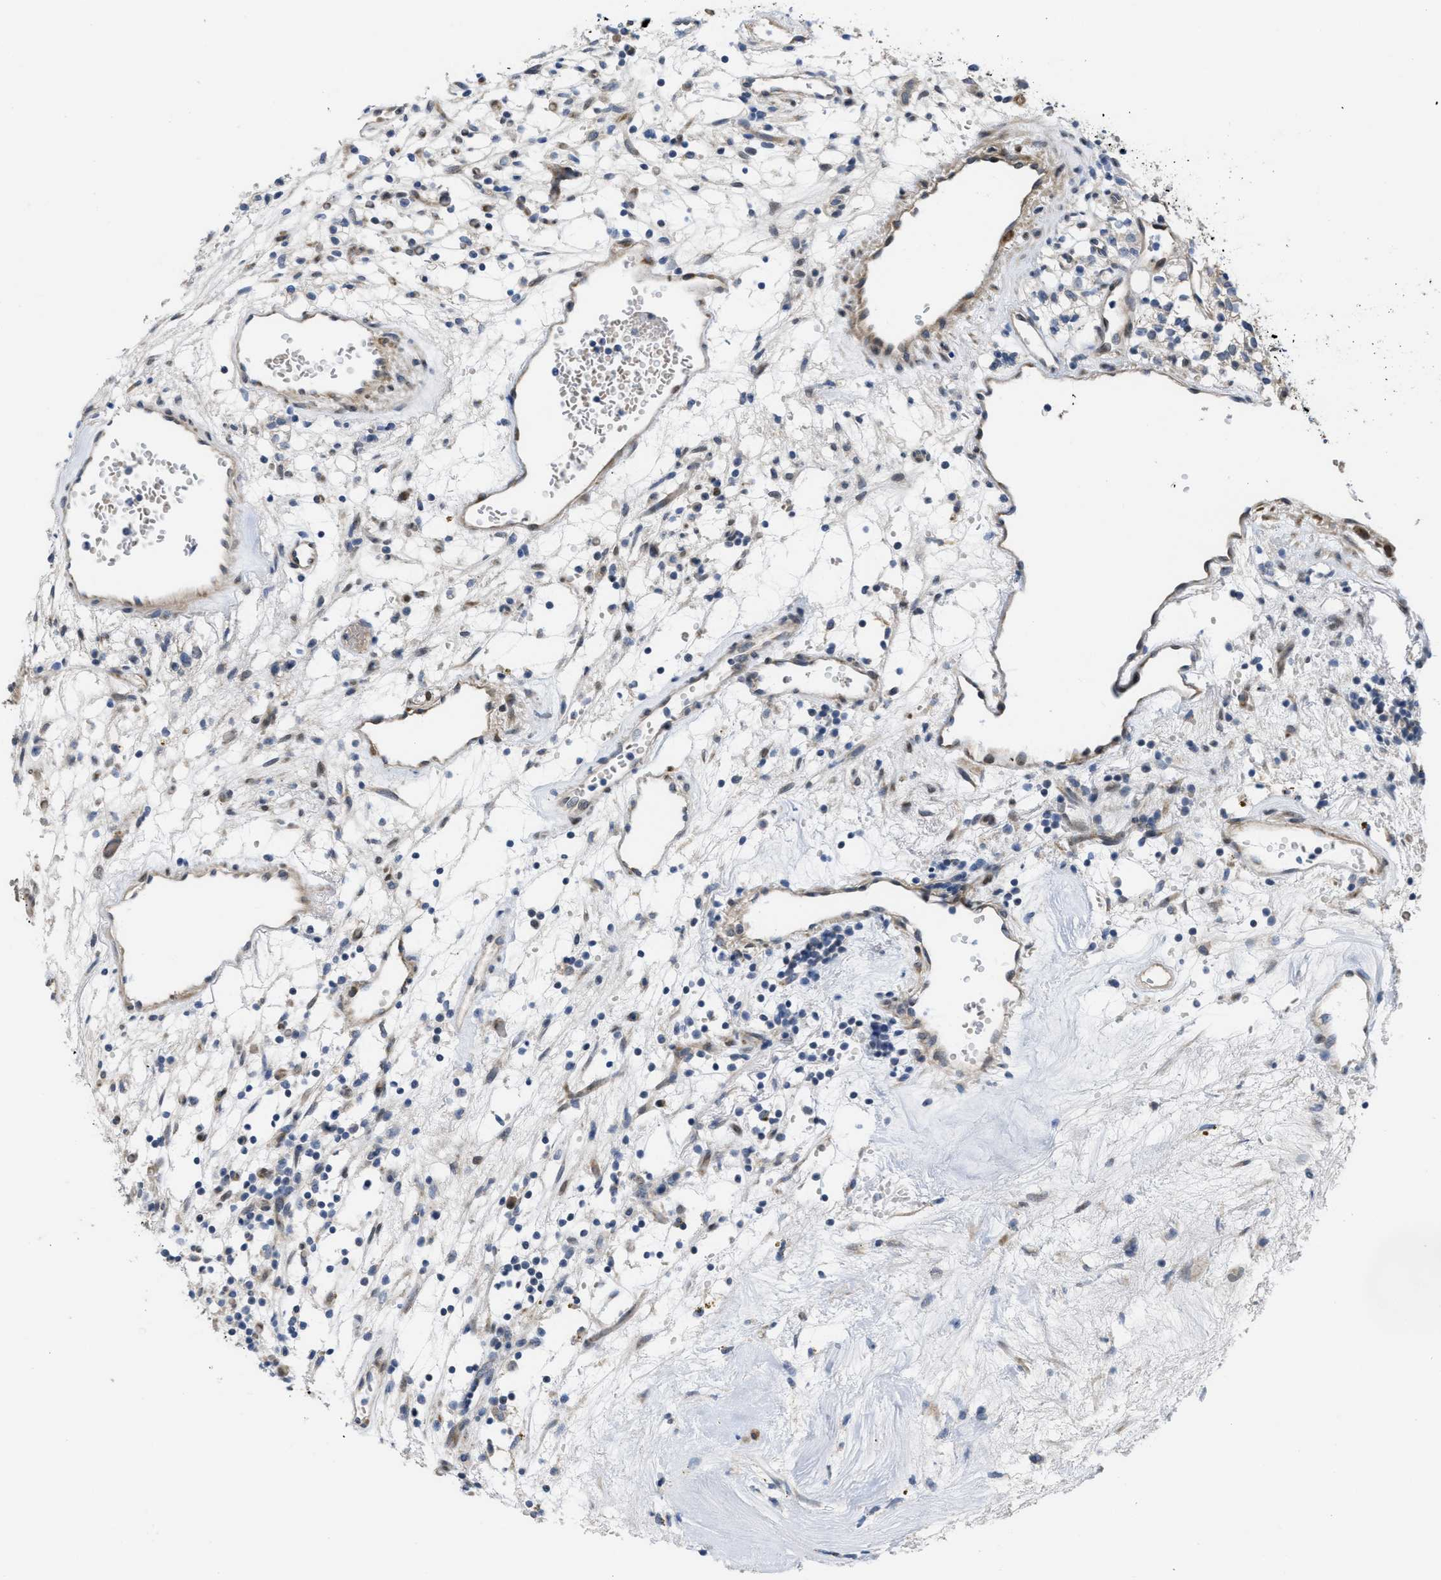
{"staining": {"intensity": "negative", "quantity": "none", "location": "none"}, "tissue": "renal cancer", "cell_type": "Tumor cells", "image_type": "cancer", "snomed": [{"axis": "morphology", "description": "Adenocarcinoma, NOS"}, {"axis": "topography", "description": "Kidney"}], "caption": "Immunohistochemistry (IHC) histopathology image of human renal cancer stained for a protein (brown), which shows no staining in tumor cells. (Stains: DAB (3,3'-diaminobenzidine) immunohistochemistry with hematoxylin counter stain, Microscopy: brightfield microscopy at high magnification).", "gene": "CDPF1", "patient": {"sex": "male", "age": 59}}